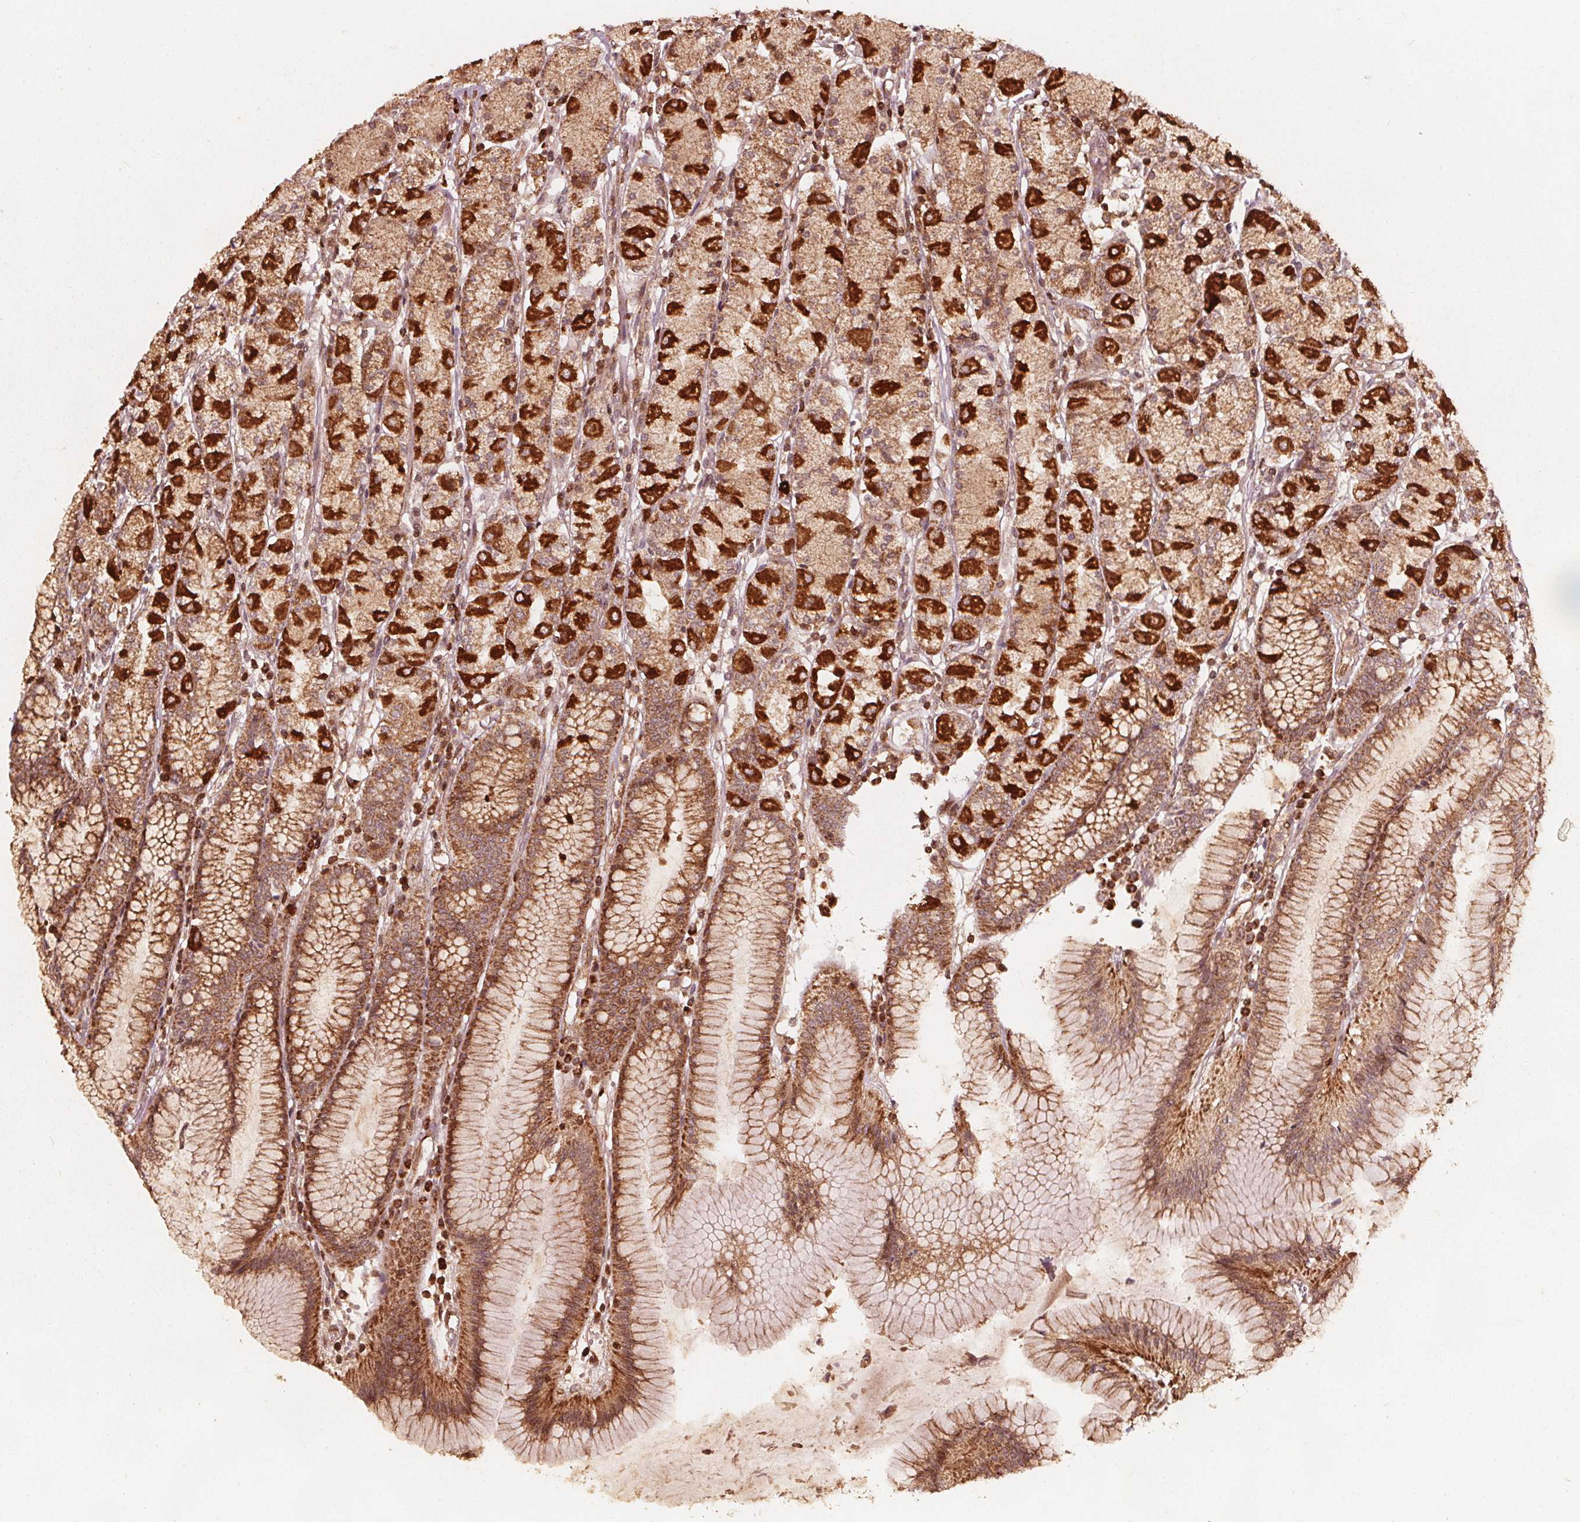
{"staining": {"intensity": "strong", "quantity": ">75%", "location": "cytoplasmic/membranous"}, "tissue": "stomach", "cell_type": "Glandular cells", "image_type": "normal", "snomed": [{"axis": "morphology", "description": "Normal tissue, NOS"}, {"axis": "topography", "description": "Stomach, upper"}], "caption": "This micrograph demonstrates immunohistochemistry staining of benign stomach, with high strong cytoplasmic/membranous expression in approximately >75% of glandular cells.", "gene": "AIP", "patient": {"sex": "male", "age": 69}}